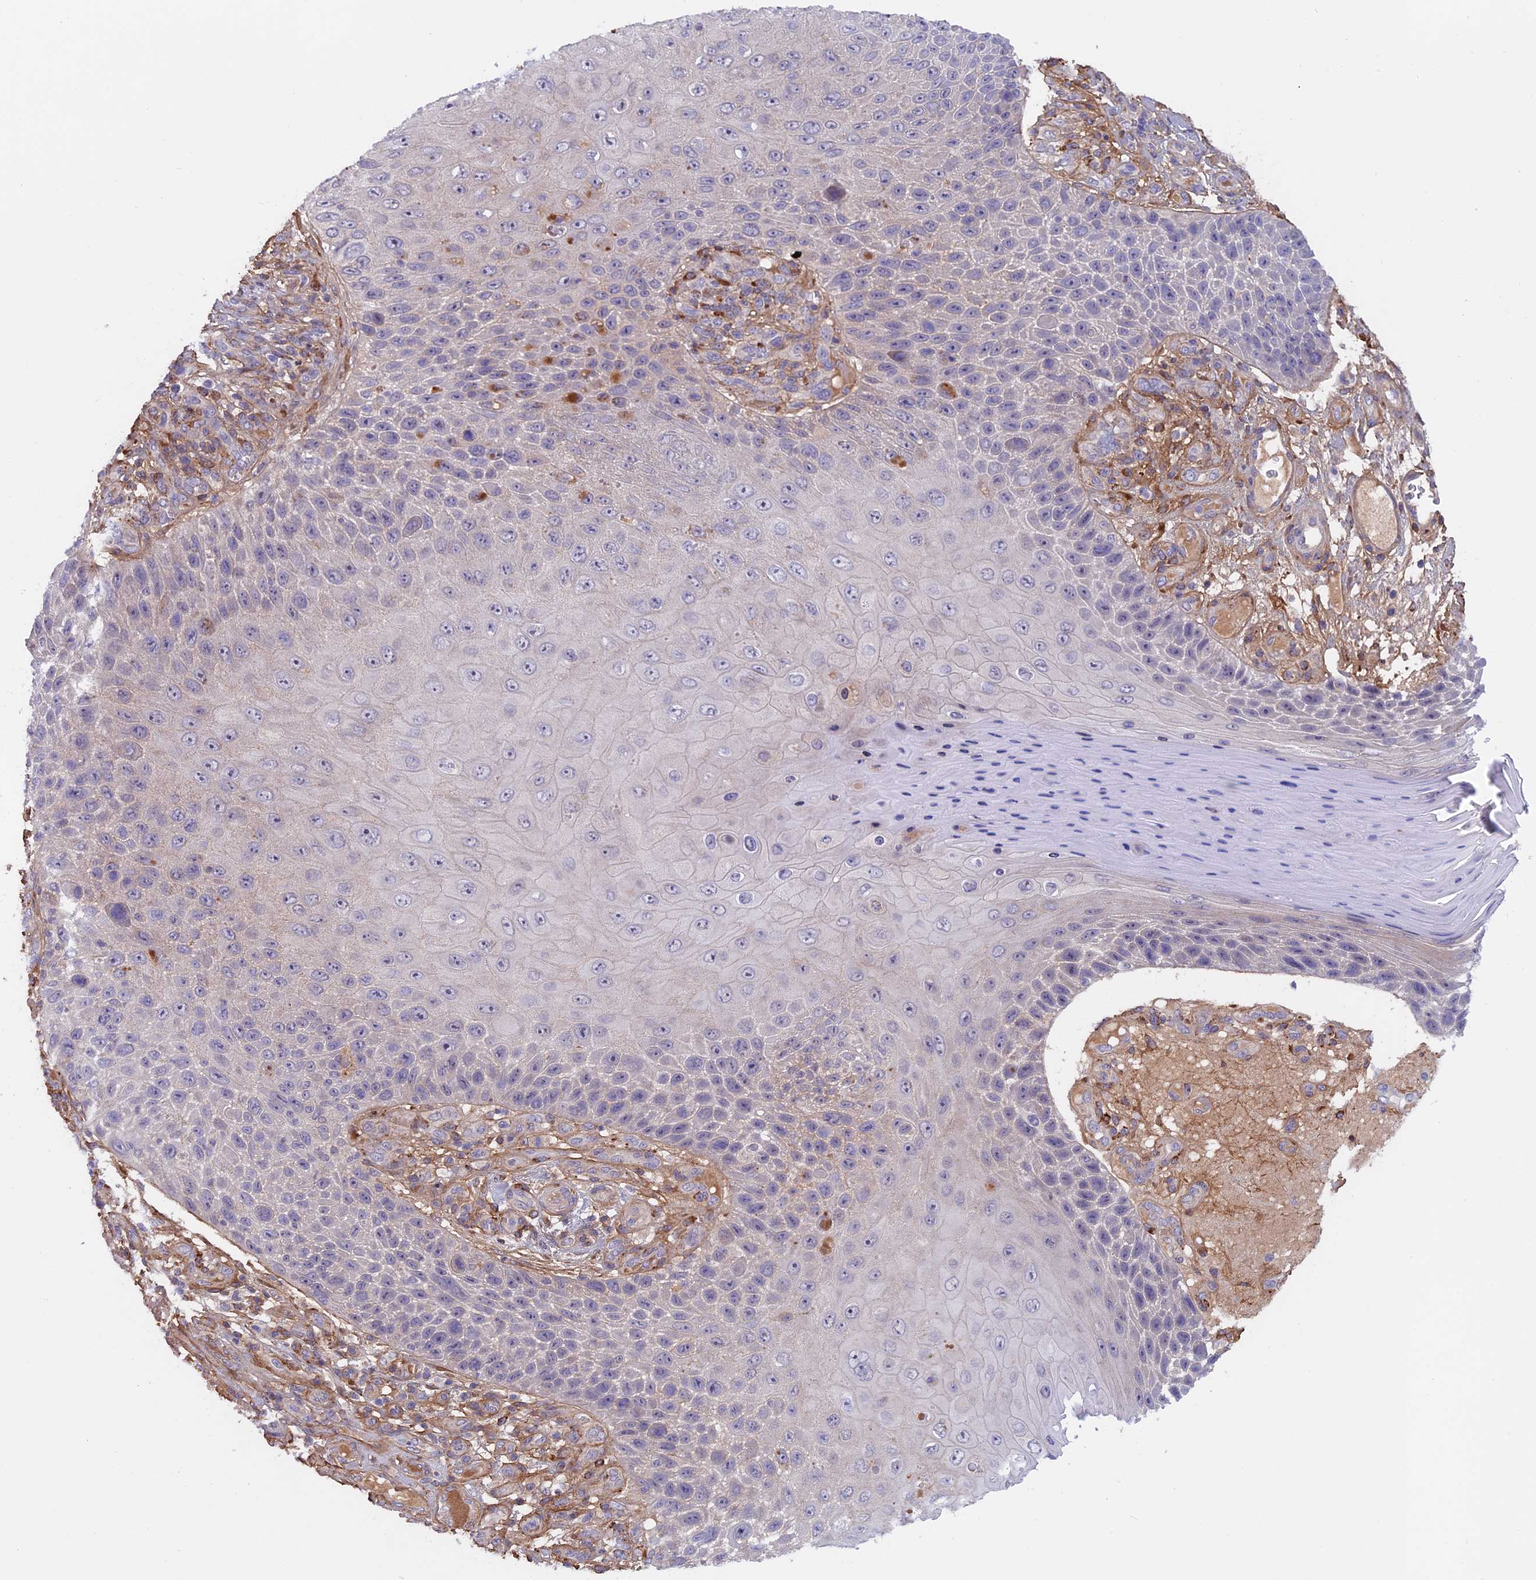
{"staining": {"intensity": "negative", "quantity": "none", "location": "none"}, "tissue": "skin cancer", "cell_type": "Tumor cells", "image_type": "cancer", "snomed": [{"axis": "morphology", "description": "Squamous cell carcinoma, NOS"}, {"axis": "topography", "description": "Skin"}], "caption": "Immunohistochemistry (IHC) photomicrograph of skin cancer (squamous cell carcinoma) stained for a protein (brown), which exhibits no expression in tumor cells.", "gene": "COL4A3", "patient": {"sex": "female", "age": 88}}